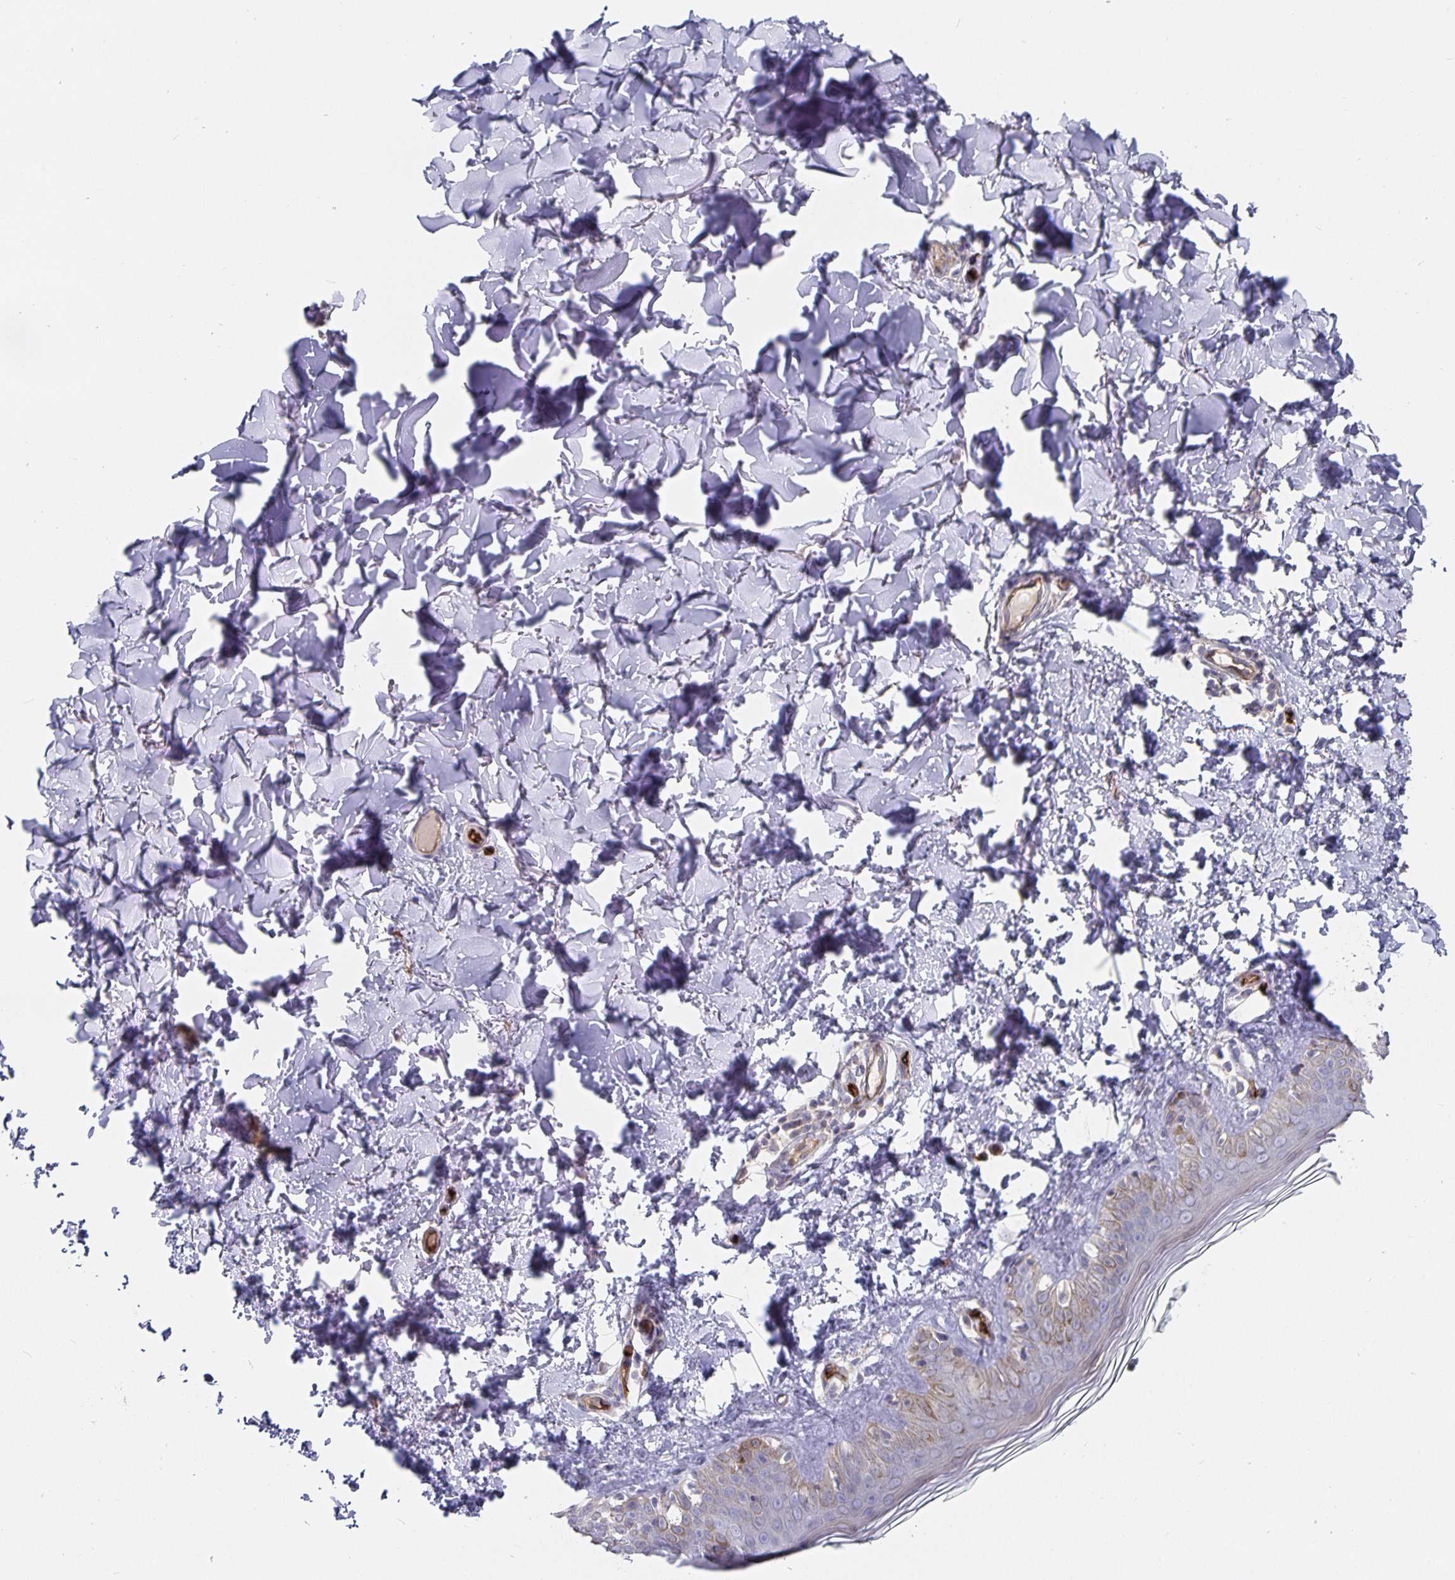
{"staining": {"intensity": "negative", "quantity": "none", "location": "none"}, "tissue": "skin", "cell_type": "Fibroblasts", "image_type": "normal", "snomed": [{"axis": "morphology", "description": "Normal tissue, NOS"}, {"axis": "topography", "description": "Skin"}, {"axis": "topography", "description": "Peripheral nerve tissue"}], "caption": "Fibroblasts are negative for brown protein staining in unremarkable skin. (DAB immunohistochemistry, high magnification).", "gene": "PODXL", "patient": {"sex": "female", "age": 45}}